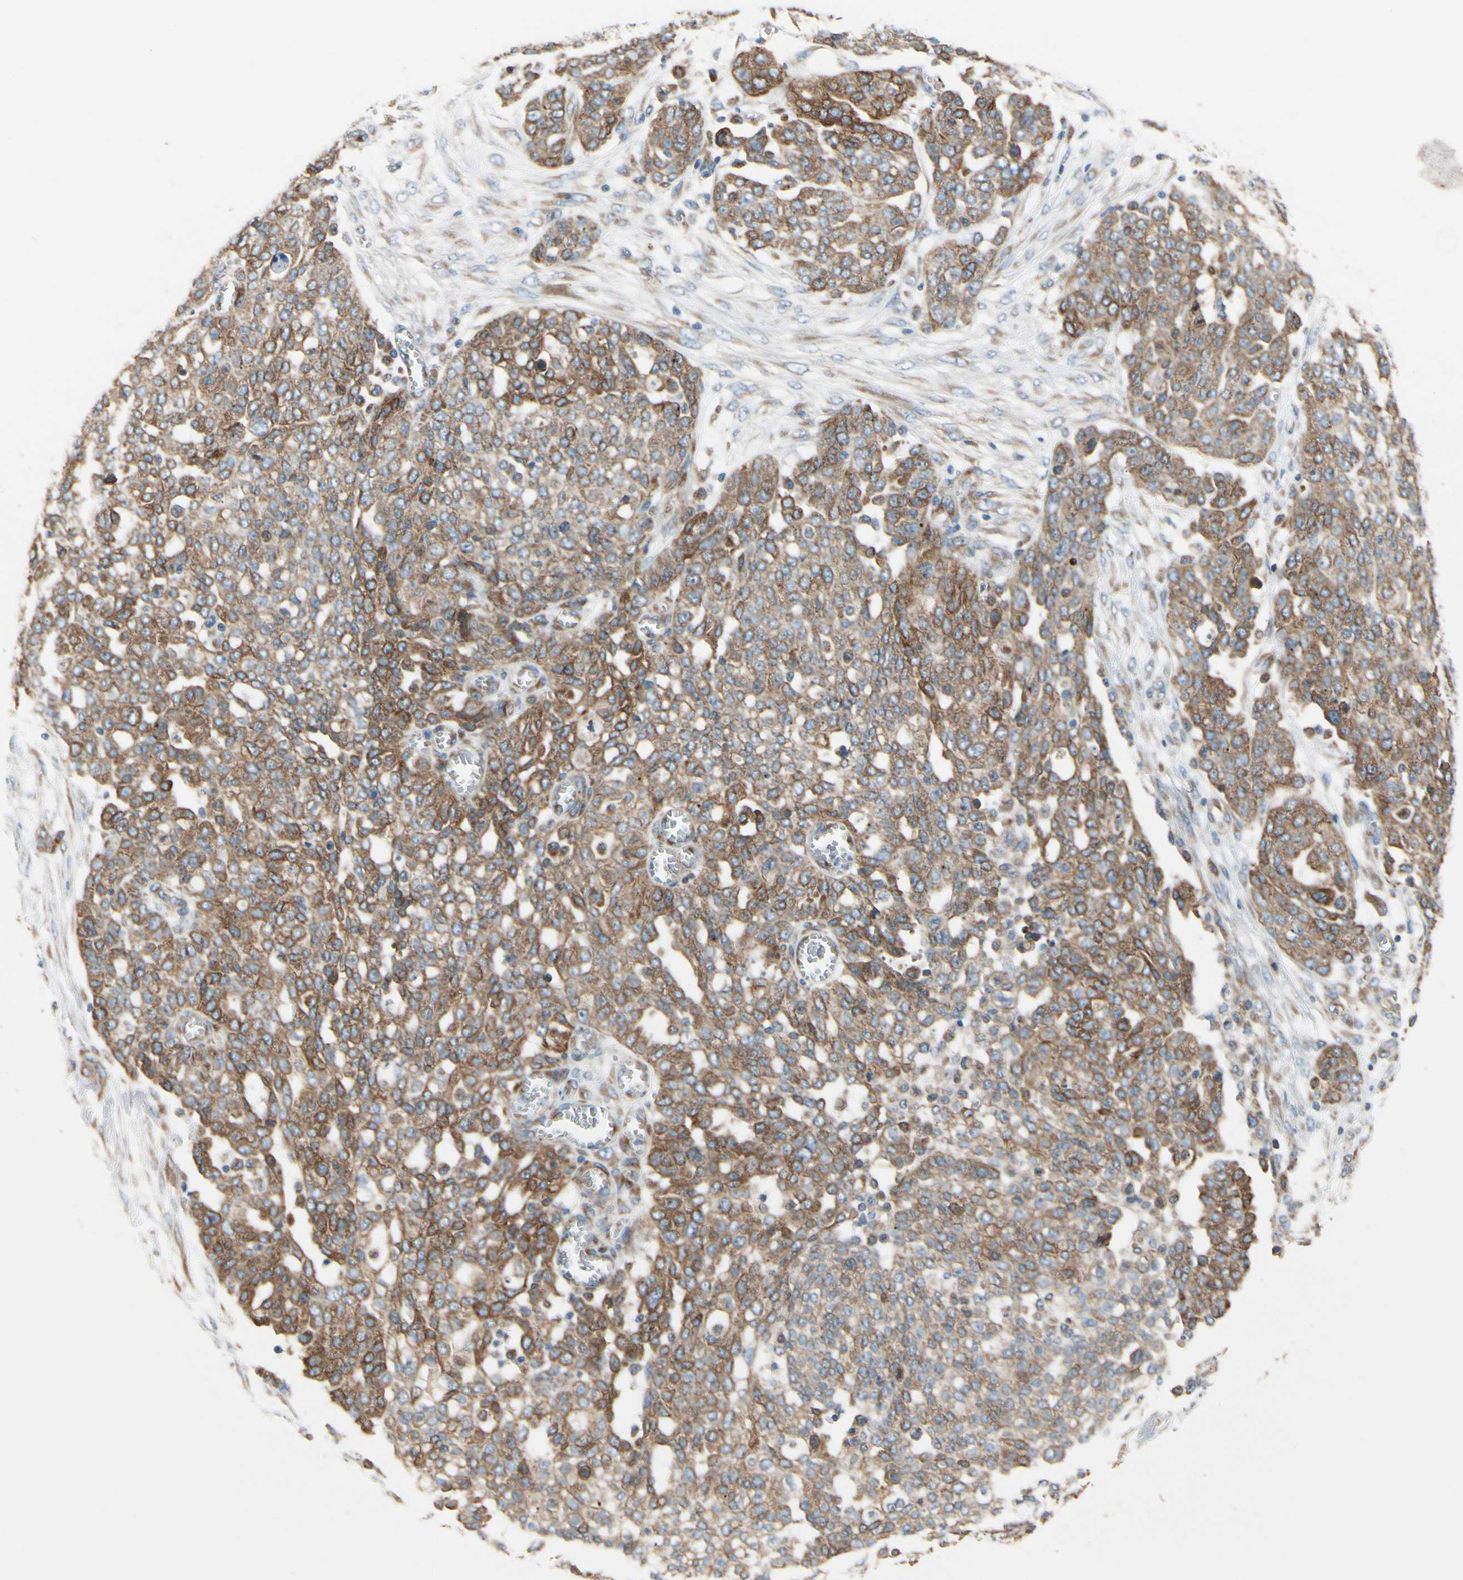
{"staining": {"intensity": "moderate", "quantity": ">75%", "location": "cytoplasmic/membranous"}, "tissue": "ovarian cancer", "cell_type": "Tumor cells", "image_type": "cancer", "snomed": [{"axis": "morphology", "description": "Cystadenocarcinoma, serous, NOS"}, {"axis": "topography", "description": "Soft tissue"}, {"axis": "topography", "description": "Ovary"}], "caption": "DAB (3,3'-diaminobenzidine) immunohistochemical staining of human ovarian serous cystadenocarcinoma exhibits moderate cytoplasmic/membranous protein positivity in about >75% of tumor cells. The protein of interest is shown in brown color, while the nuclei are stained blue.", "gene": "CLCC1", "patient": {"sex": "female", "age": 57}}